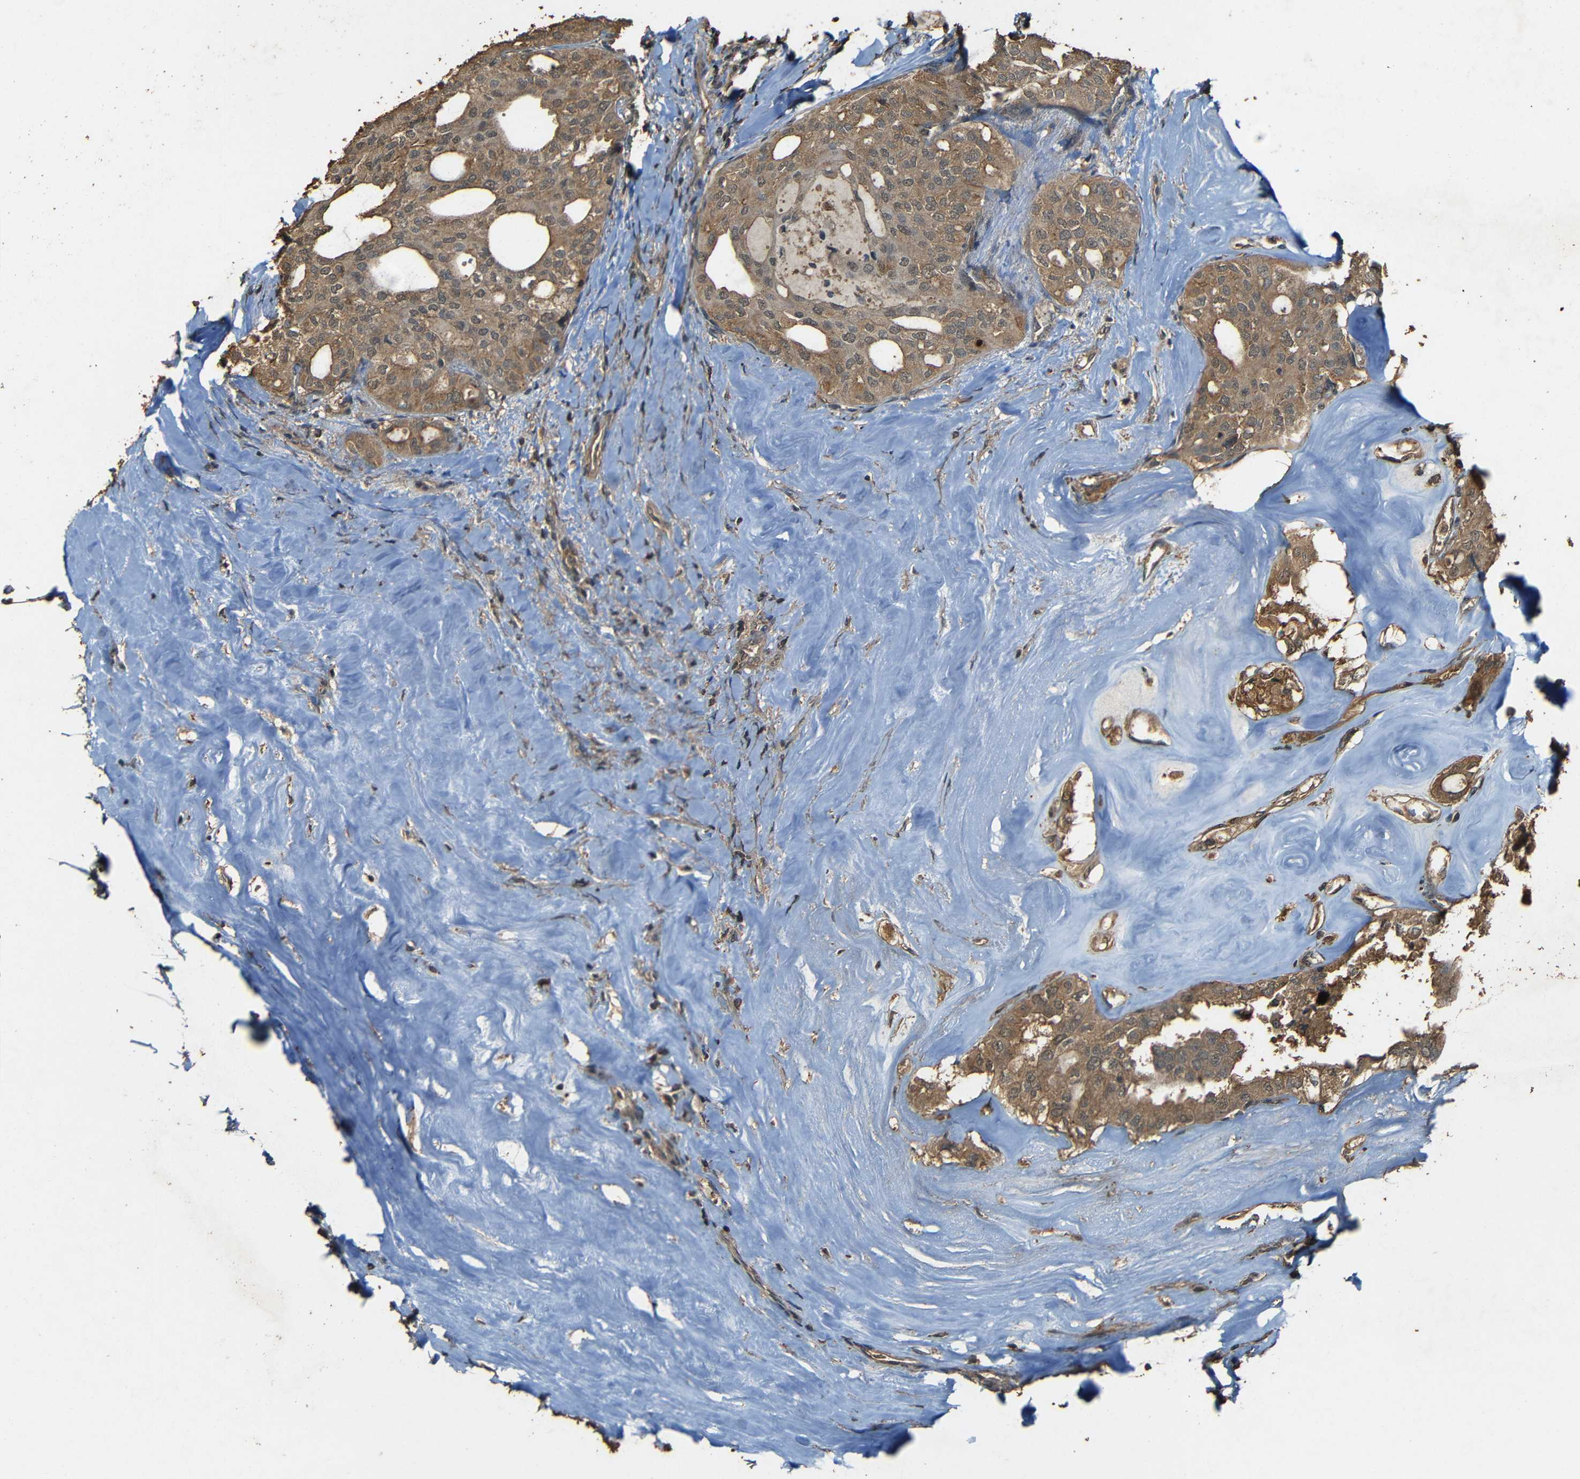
{"staining": {"intensity": "moderate", "quantity": ">75%", "location": "cytoplasmic/membranous"}, "tissue": "thyroid cancer", "cell_type": "Tumor cells", "image_type": "cancer", "snomed": [{"axis": "morphology", "description": "Follicular adenoma carcinoma, NOS"}, {"axis": "topography", "description": "Thyroid gland"}], "caption": "Immunohistochemical staining of human thyroid follicular adenoma carcinoma displays medium levels of moderate cytoplasmic/membranous protein expression in approximately >75% of tumor cells. (brown staining indicates protein expression, while blue staining denotes nuclei).", "gene": "PDE5A", "patient": {"sex": "male", "age": 75}}